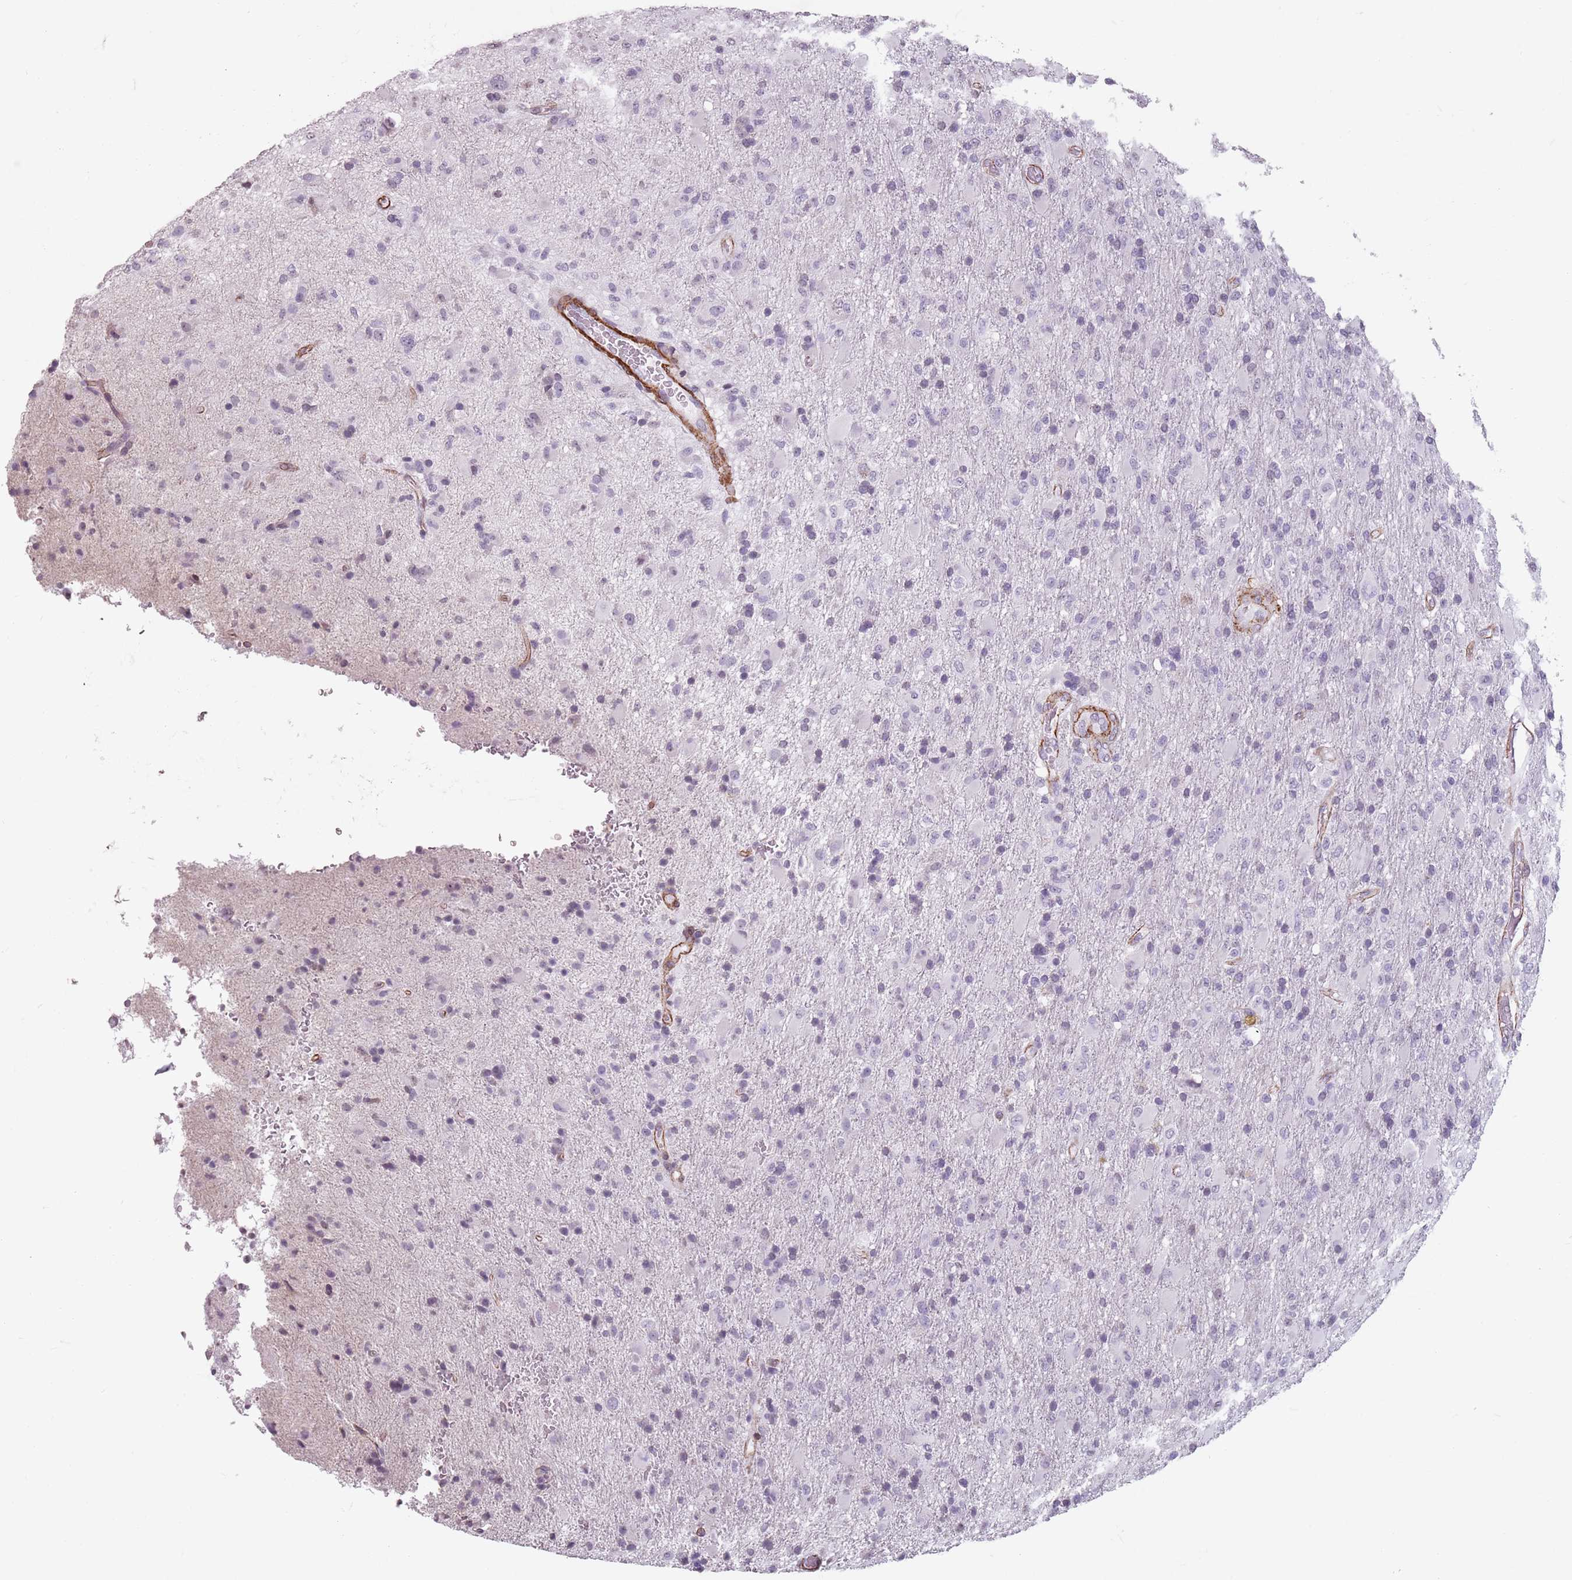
{"staining": {"intensity": "negative", "quantity": "none", "location": "none"}, "tissue": "glioma", "cell_type": "Tumor cells", "image_type": "cancer", "snomed": [{"axis": "morphology", "description": "Glioma, malignant, Low grade"}, {"axis": "topography", "description": "Brain"}], "caption": "DAB immunohistochemical staining of human malignant glioma (low-grade) exhibits no significant staining in tumor cells. The staining was performed using DAB to visualize the protein expression in brown, while the nuclei were stained in blue with hematoxylin (Magnification: 20x).", "gene": "TMC4", "patient": {"sex": "male", "age": 65}}